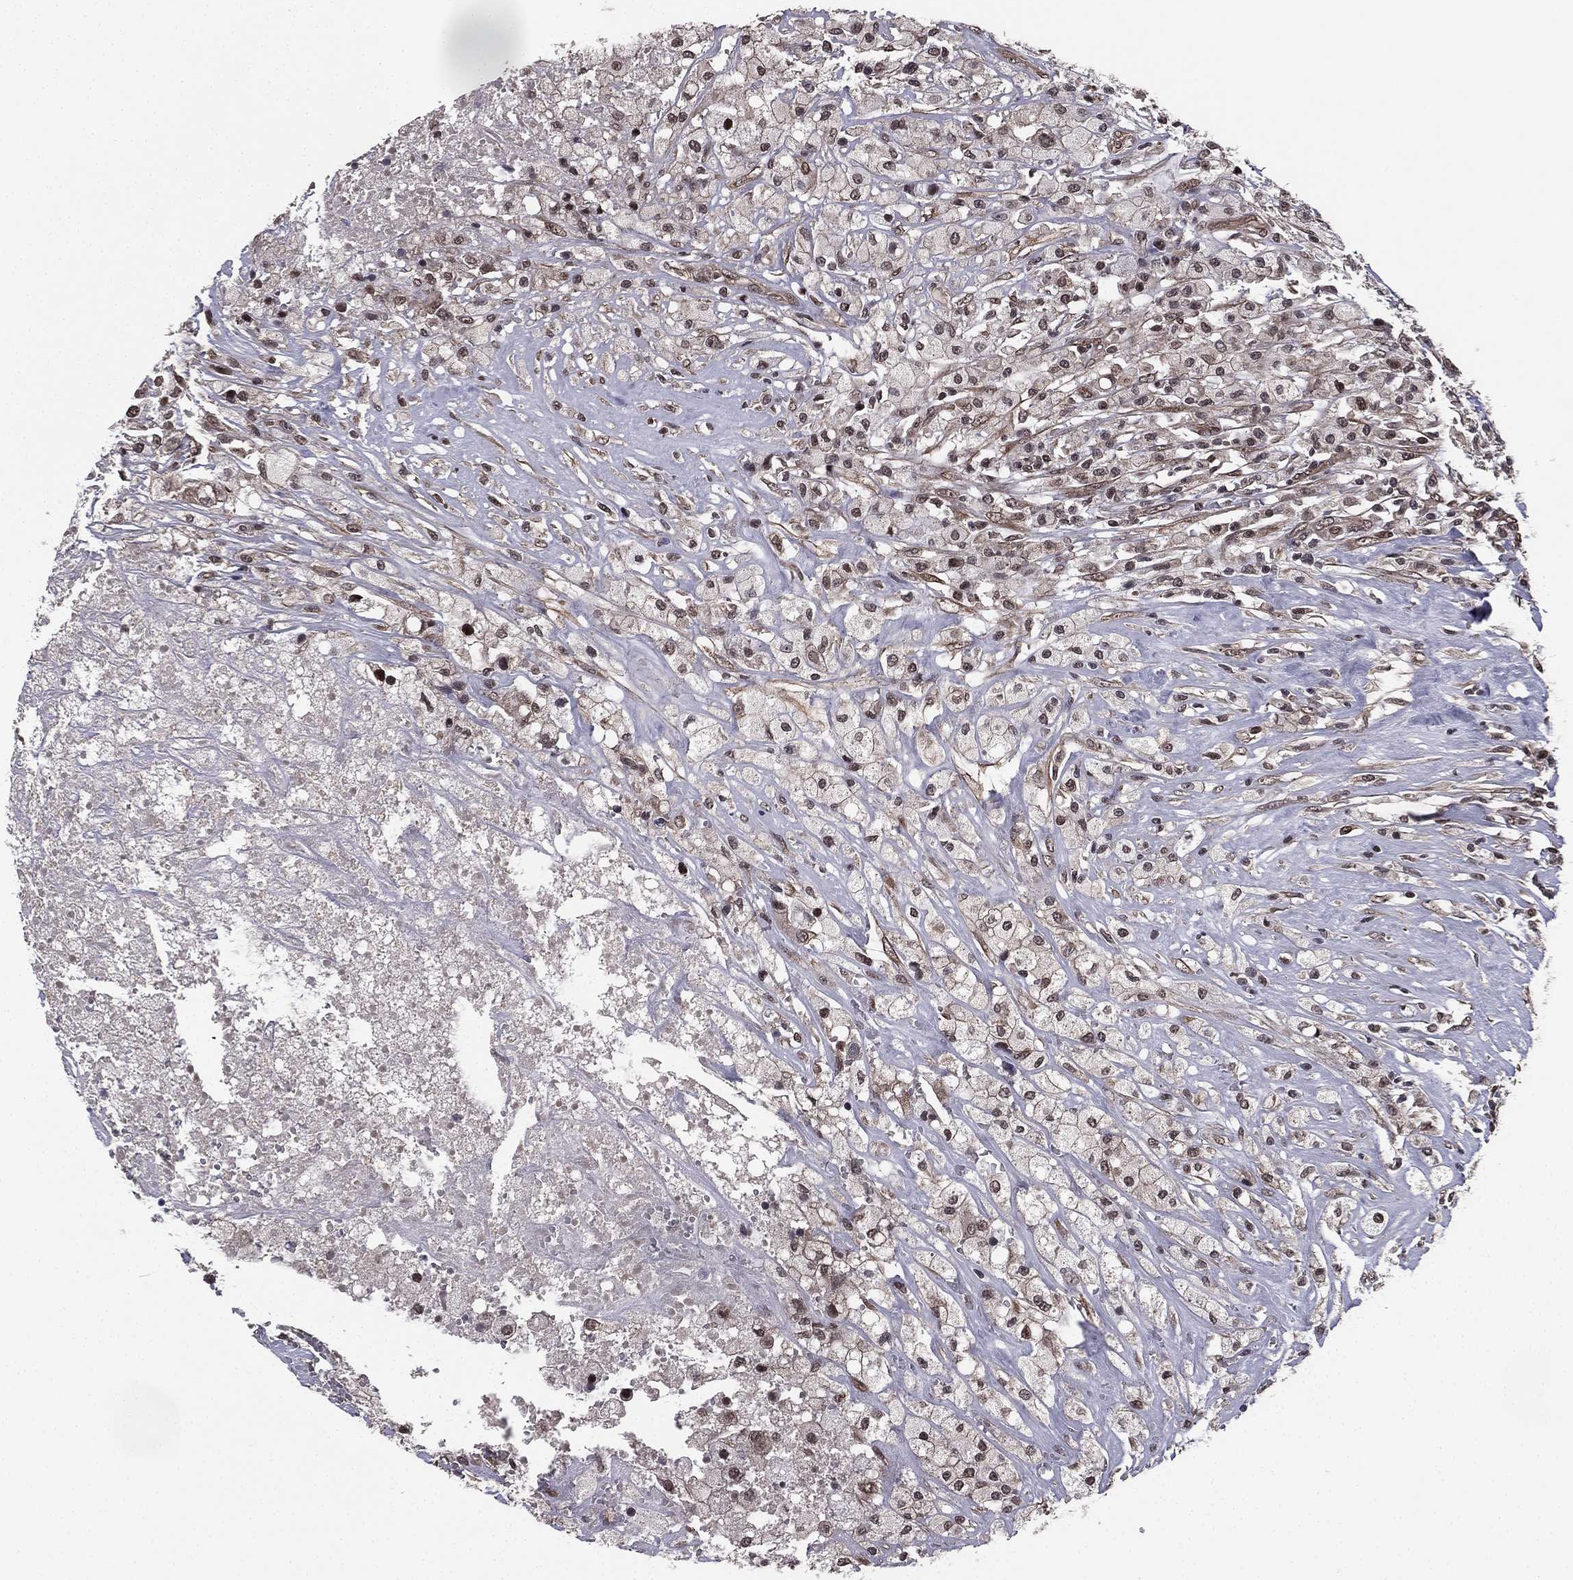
{"staining": {"intensity": "weak", "quantity": "<25%", "location": "nuclear"}, "tissue": "testis cancer", "cell_type": "Tumor cells", "image_type": "cancer", "snomed": [{"axis": "morphology", "description": "Necrosis, NOS"}, {"axis": "morphology", "description": "Carcinoma, Embryonal, NOS"}, {"axis": "topography", "description": "Testis"}], "caption": "Photomicrograph shows no protein staining in tumor cells of embryonal carcinoma (testis) tissue. (Brightfield microscopy of DAB (3,3'-diaminobenzidine) IHC at high magnification).", "gene": "RARB", "patient": {"sex": "male", "age": 19}}